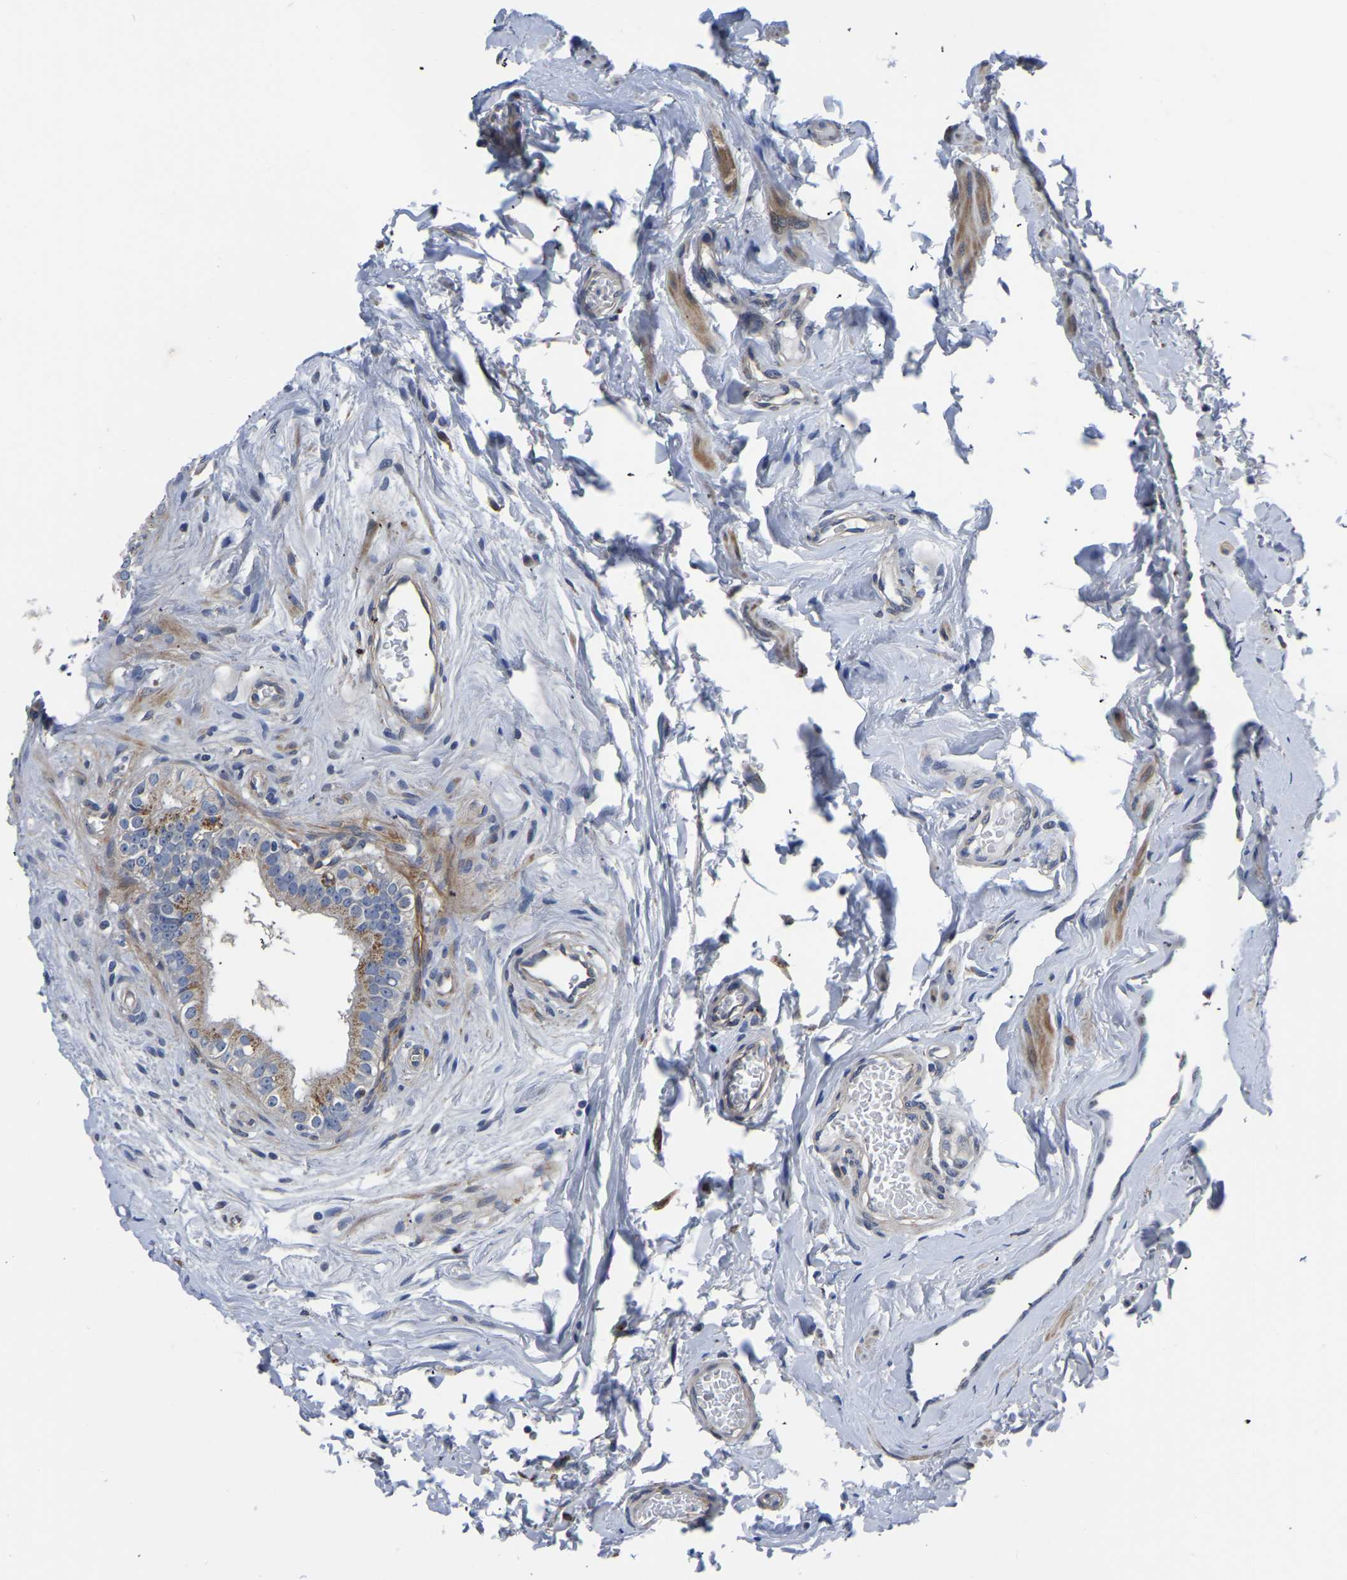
{"staining": {"intensity": "moderate", "quantity": "<25%", "location": "cytoplasmic/membranous"}, "tissue": "epididymis", "cell_type": "Glandular cells", "image_type": "normal", "snomed": [{"axis": "morphology", "description": "Normal tissue, NOS"}, {"axis": "topography", "description": "Testis"}, {"axis": "topography", "description": "Epididymis"}], "caption": "Protein analysis of benign epididymis reveals moderate cytoplasmic/membranous expression in about <25% of glandular cells.", "gene": "PDLIM7", "patient": {"sex": "male", "age": 36}}